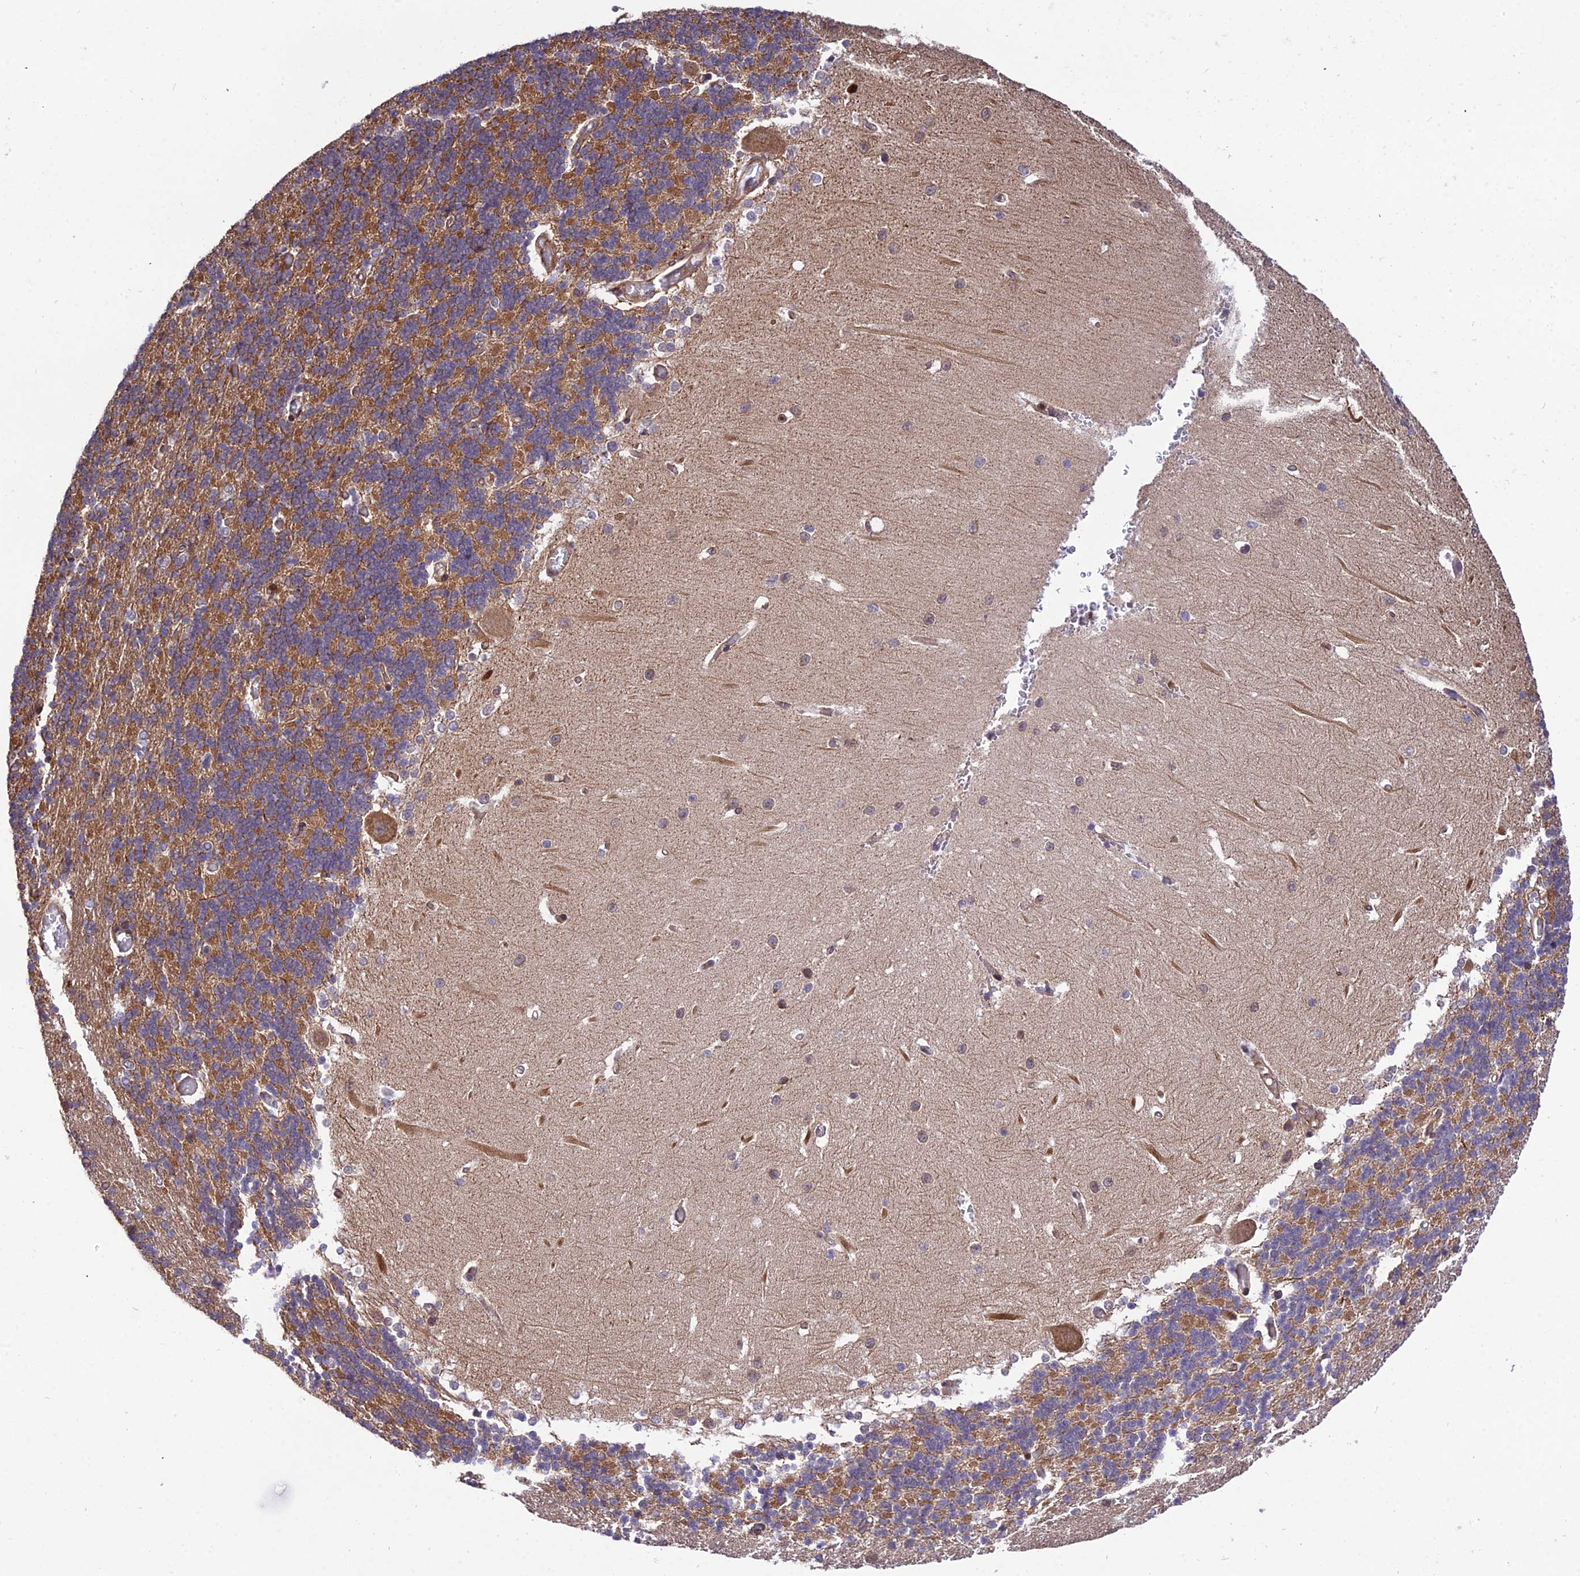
{"staining": {"intensity": "moderate", "quantity": "25%-75%", "location": "cytoplasmic/membranous"}, "tissue": "cerebellum", "cell_type": "Cells in granular layer", "image_type": "normal", "snomed": [{"axis": "morphology", "description": "Normal tissue, NOS"}, {"axis": "topography", "description": "Cerebellum"}], "caption": "Protein expression analysis of normal cerebellum demonstrates moderate cytoplasmic/membranous expression in about 25%-75% of cells in granular layer.", "gene": "SMG6", "patient": {"sex": "male", "age": 37}}